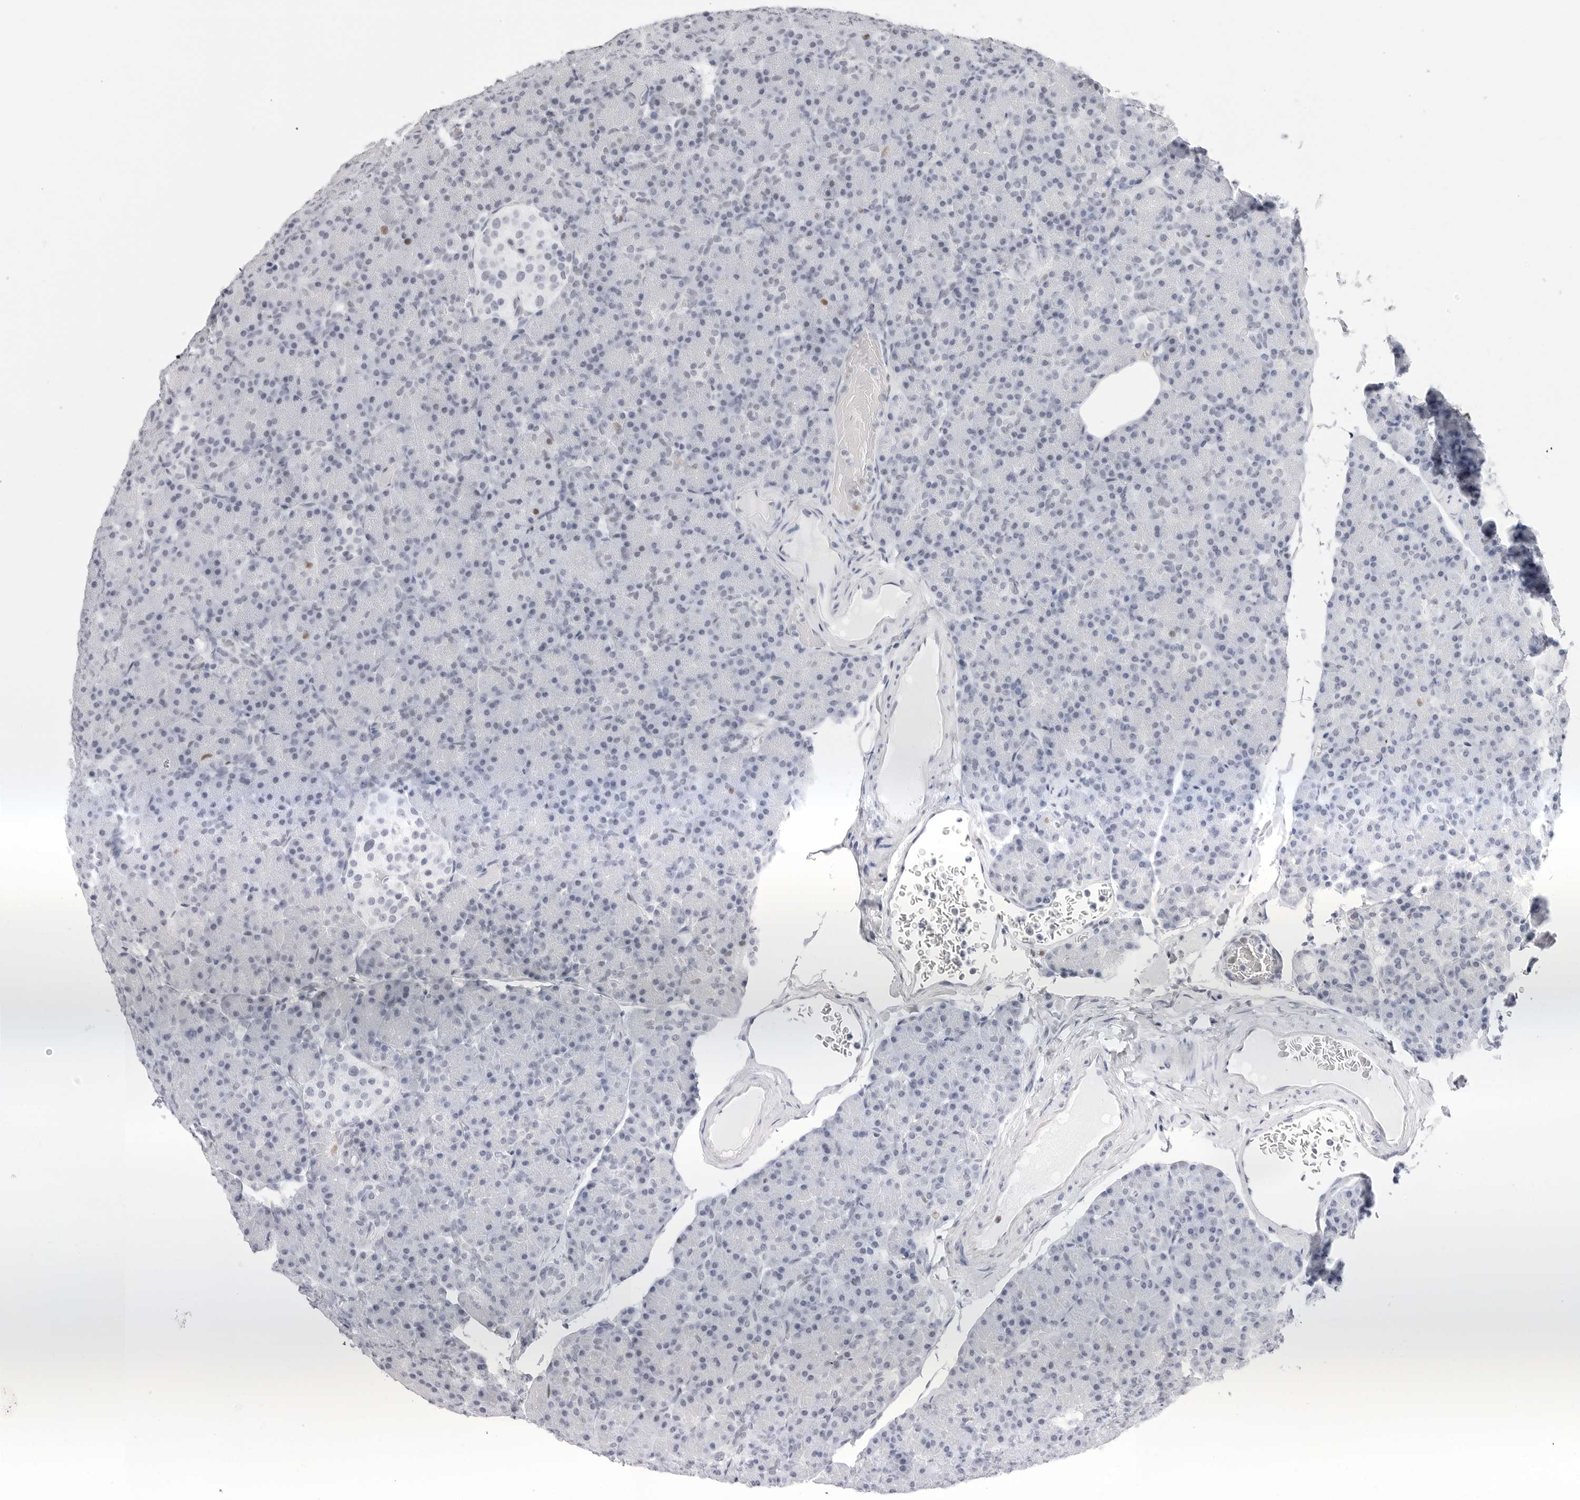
{"staining": {"intensity": "moderate", "quantity": "<25%", "location": "nuclear"}, "tissue": "pancreas", "cell_type": "Exocrine glandular cells", "image_type": "normal", "snomed": [{"axis": "morphology", "description": "Normal tissue, NOS"}, {"axis": "topography", "description": "Pancreas"}], "caption": "Pancreas was stained to show a protein in brown. There is low levels of moderate nuclear expression in about <25% of exocrine glandular cells. (IHC, brightfield microscopy, high magnification).", "gene": "NASP", "patient": {"sex": "female", "age": 43}}